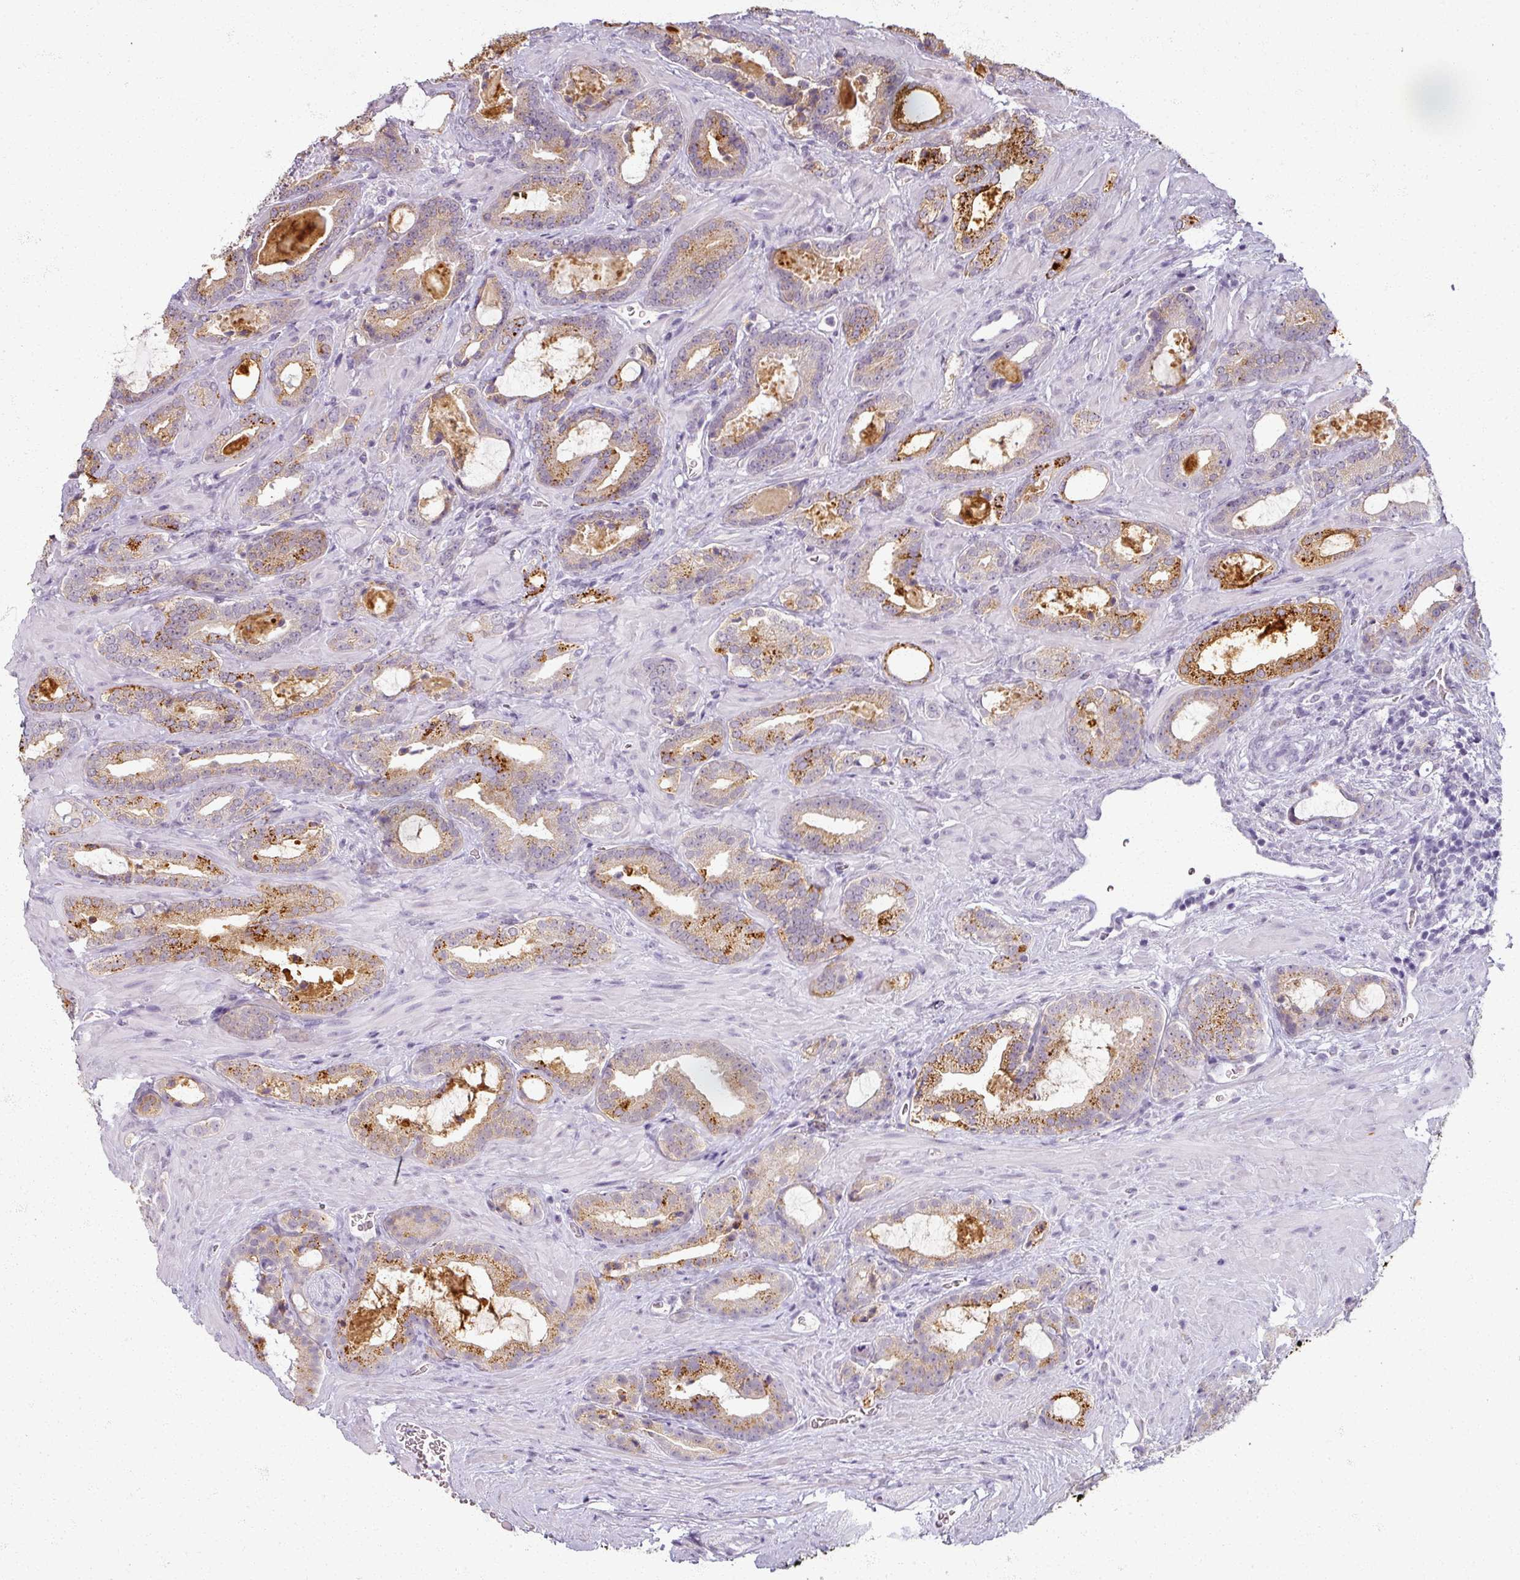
{"staining": {"intensity": "moderate", "quantity": "25%-75%", "location": "cytoplasmic/membranous"}, "tissue": "prostate cancer", "cell_type": "Tumor cells", "image_type": "cancer", "snomed": [{"axis": "morphology", "description": "Adenocarcinoma, Low grade"}, {"axis": "topography", "description": "Prostate"}], "caption": "IHC photomicrograph of human prostate cancer stained for a protein (brown), which exhibits medium levels of moderate cytoplasmic/membranous expression in approximately 25%-75% of tumor cells.", "gene": "RFPL2", "patient": {"sex": "male", "age": 62}}